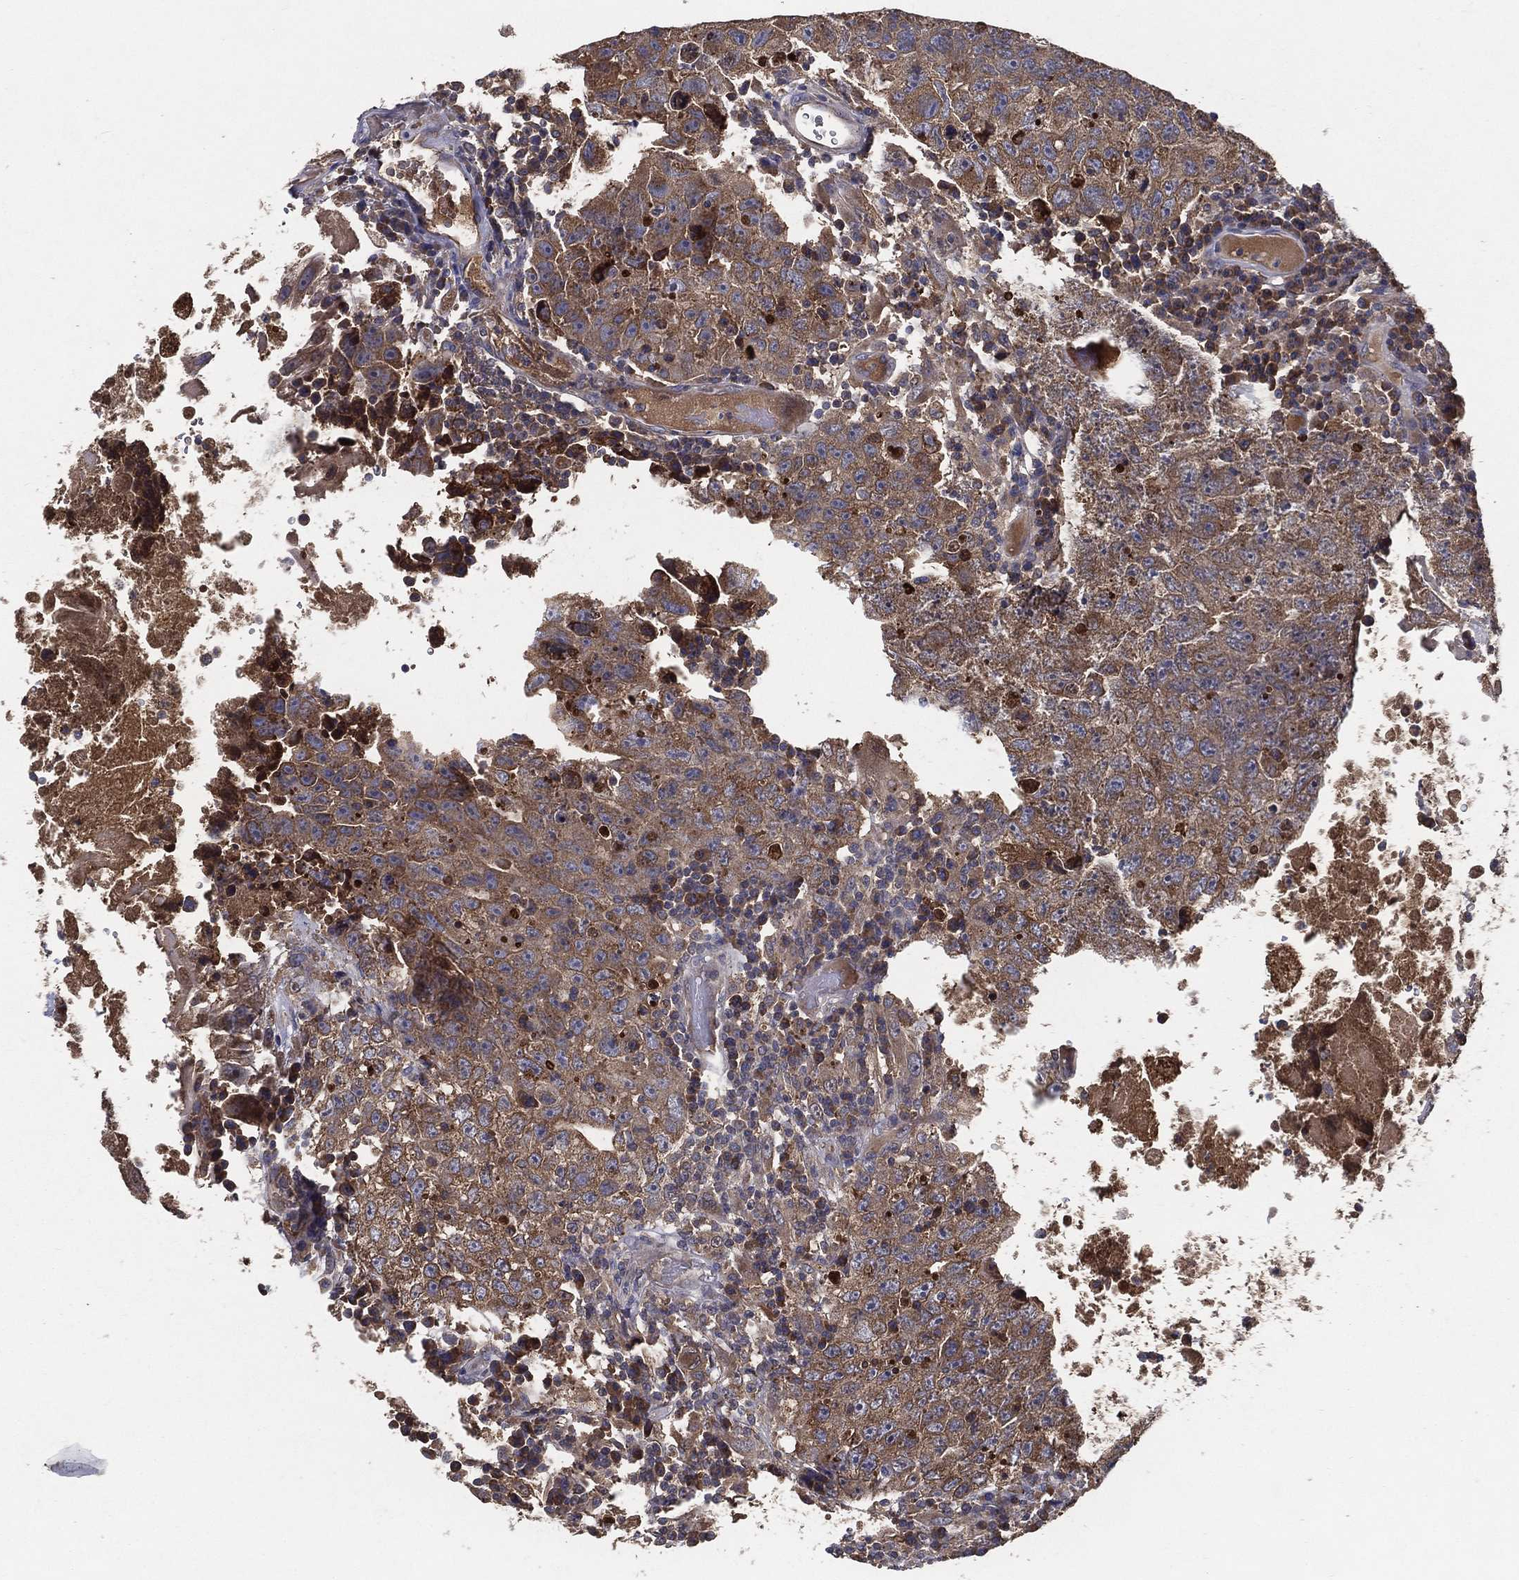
{"staining": {"intensity": "strong", "quantity": "25%-75%", "location": "cytoplasmic/membranous"}, "tissue": "testis cancer", "cell_type": "Tumor cells", "image_type": "cancer", "snomed": [{"axis": "morphology", "description": "Necrosis, NOS"}, {"axis": "morphology", "description": "Carcinoma, Embryonal, NOS"}, {"axis": "topography", "description": "Testis"}], "caption": "Immunohistochemistry (IHC) micrograph of neoplastic tissue: testis cancer stained using IHC demonstrates high levels of strong protein expression localized specifically in the cytoplasmic/membranous of tumor cells, appearing as a cytoplasmic/membranous brown color.", "gene": "MT-ND1", "patient": {"sex": "male", "age": 19}}